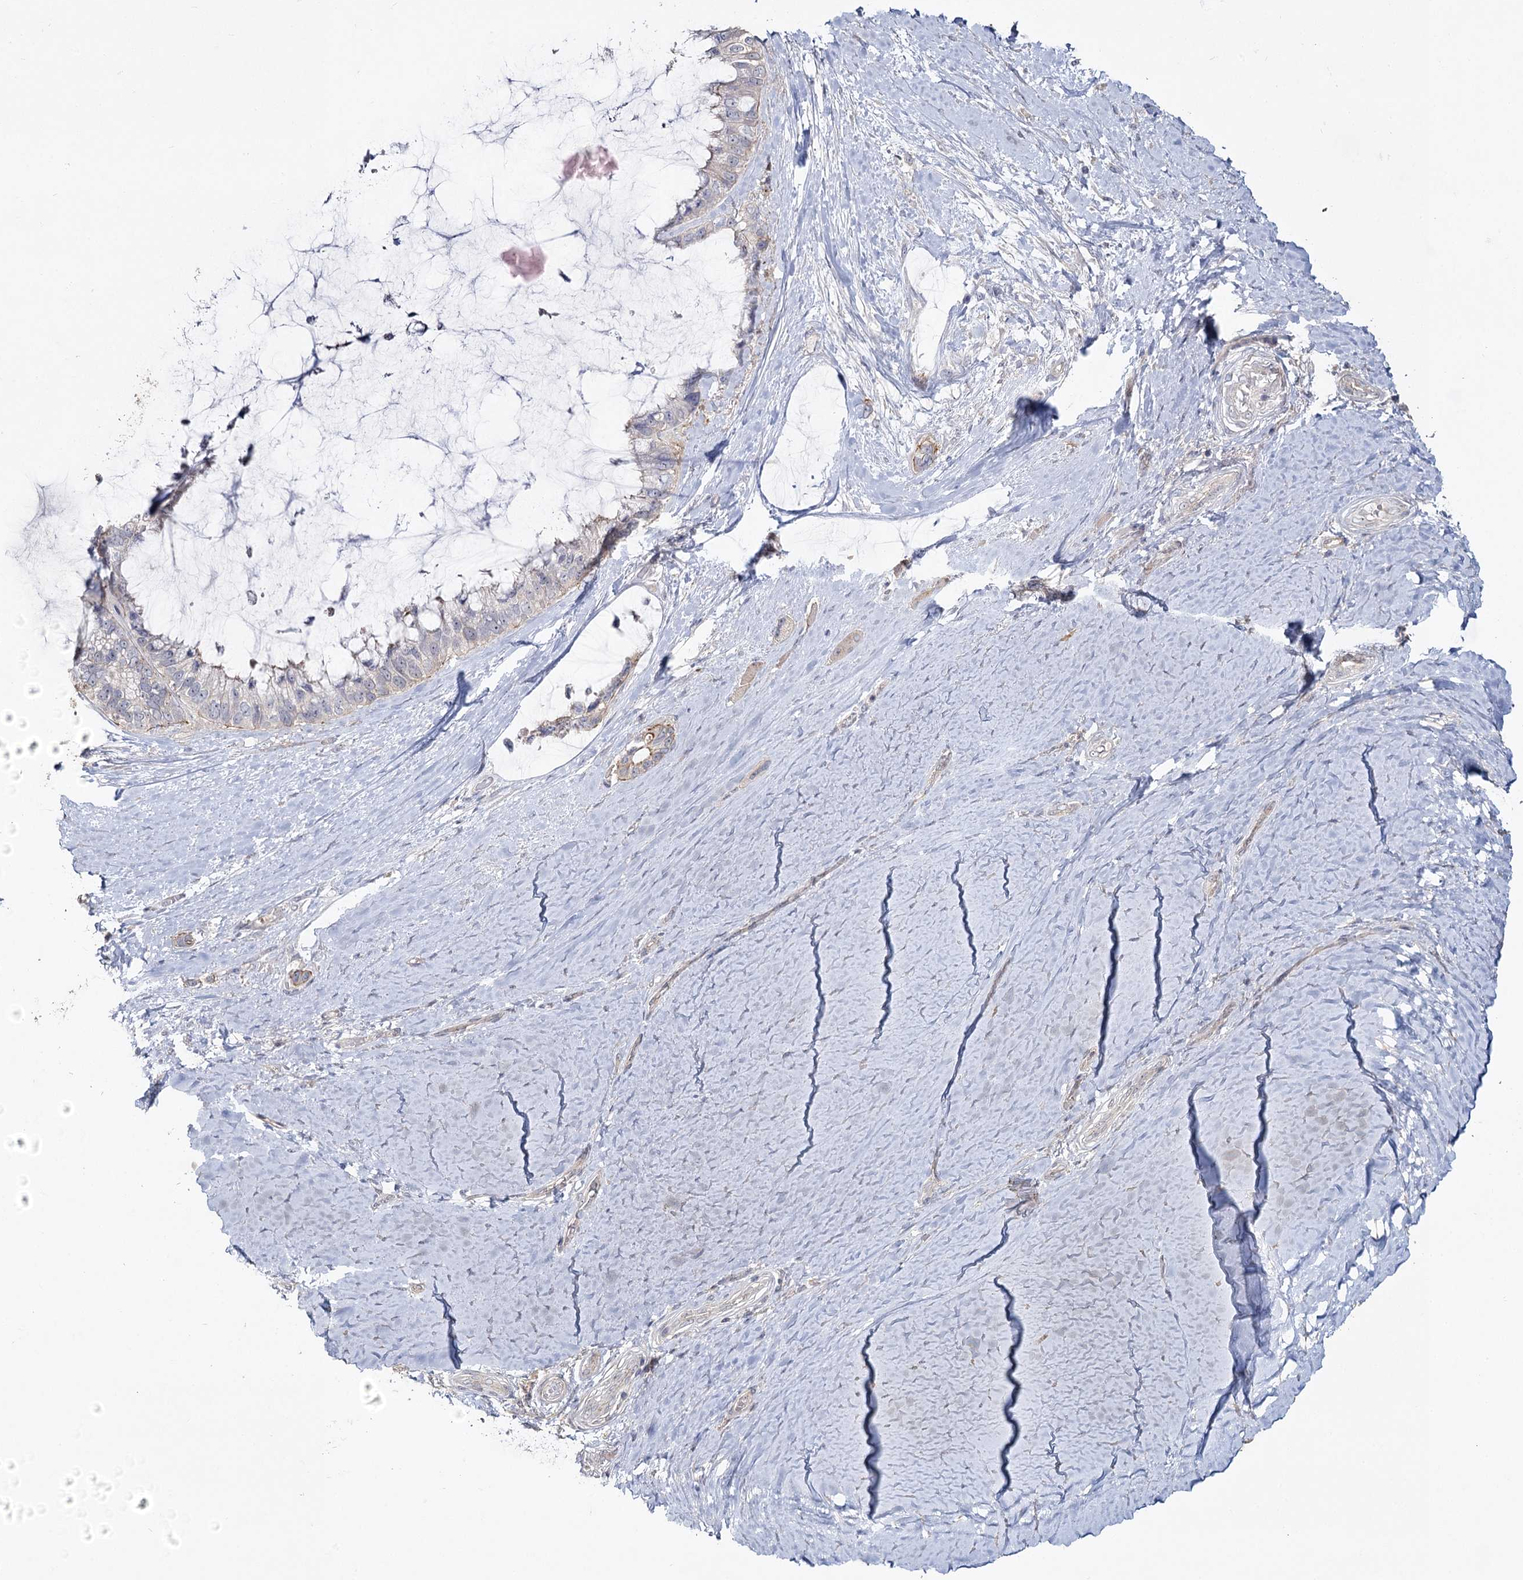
{"staining": {"intensity": "weak", "quantity": "<25%", "location": "cytoplasmic/membranous"}, "tissue": "ovarian cancer", "cell_type": "Tumor cells", "image_type": "cancer", "snomed": [{"axis": "morphology", "description": "Cystadenocarcinoma, mucinous, NOS"}, {"axis": "topography", "description": "Ovary"}], "caption": "Immunohistochemistry micrograph of neoplastic tissue: ovarian cancer stained with DAB (3,3'-diaminobenzidine) exhibits no significant protein expression in tumor cells.", "gene": "ANGPTL5", "patient": {"sex": "female", "age": 39}}